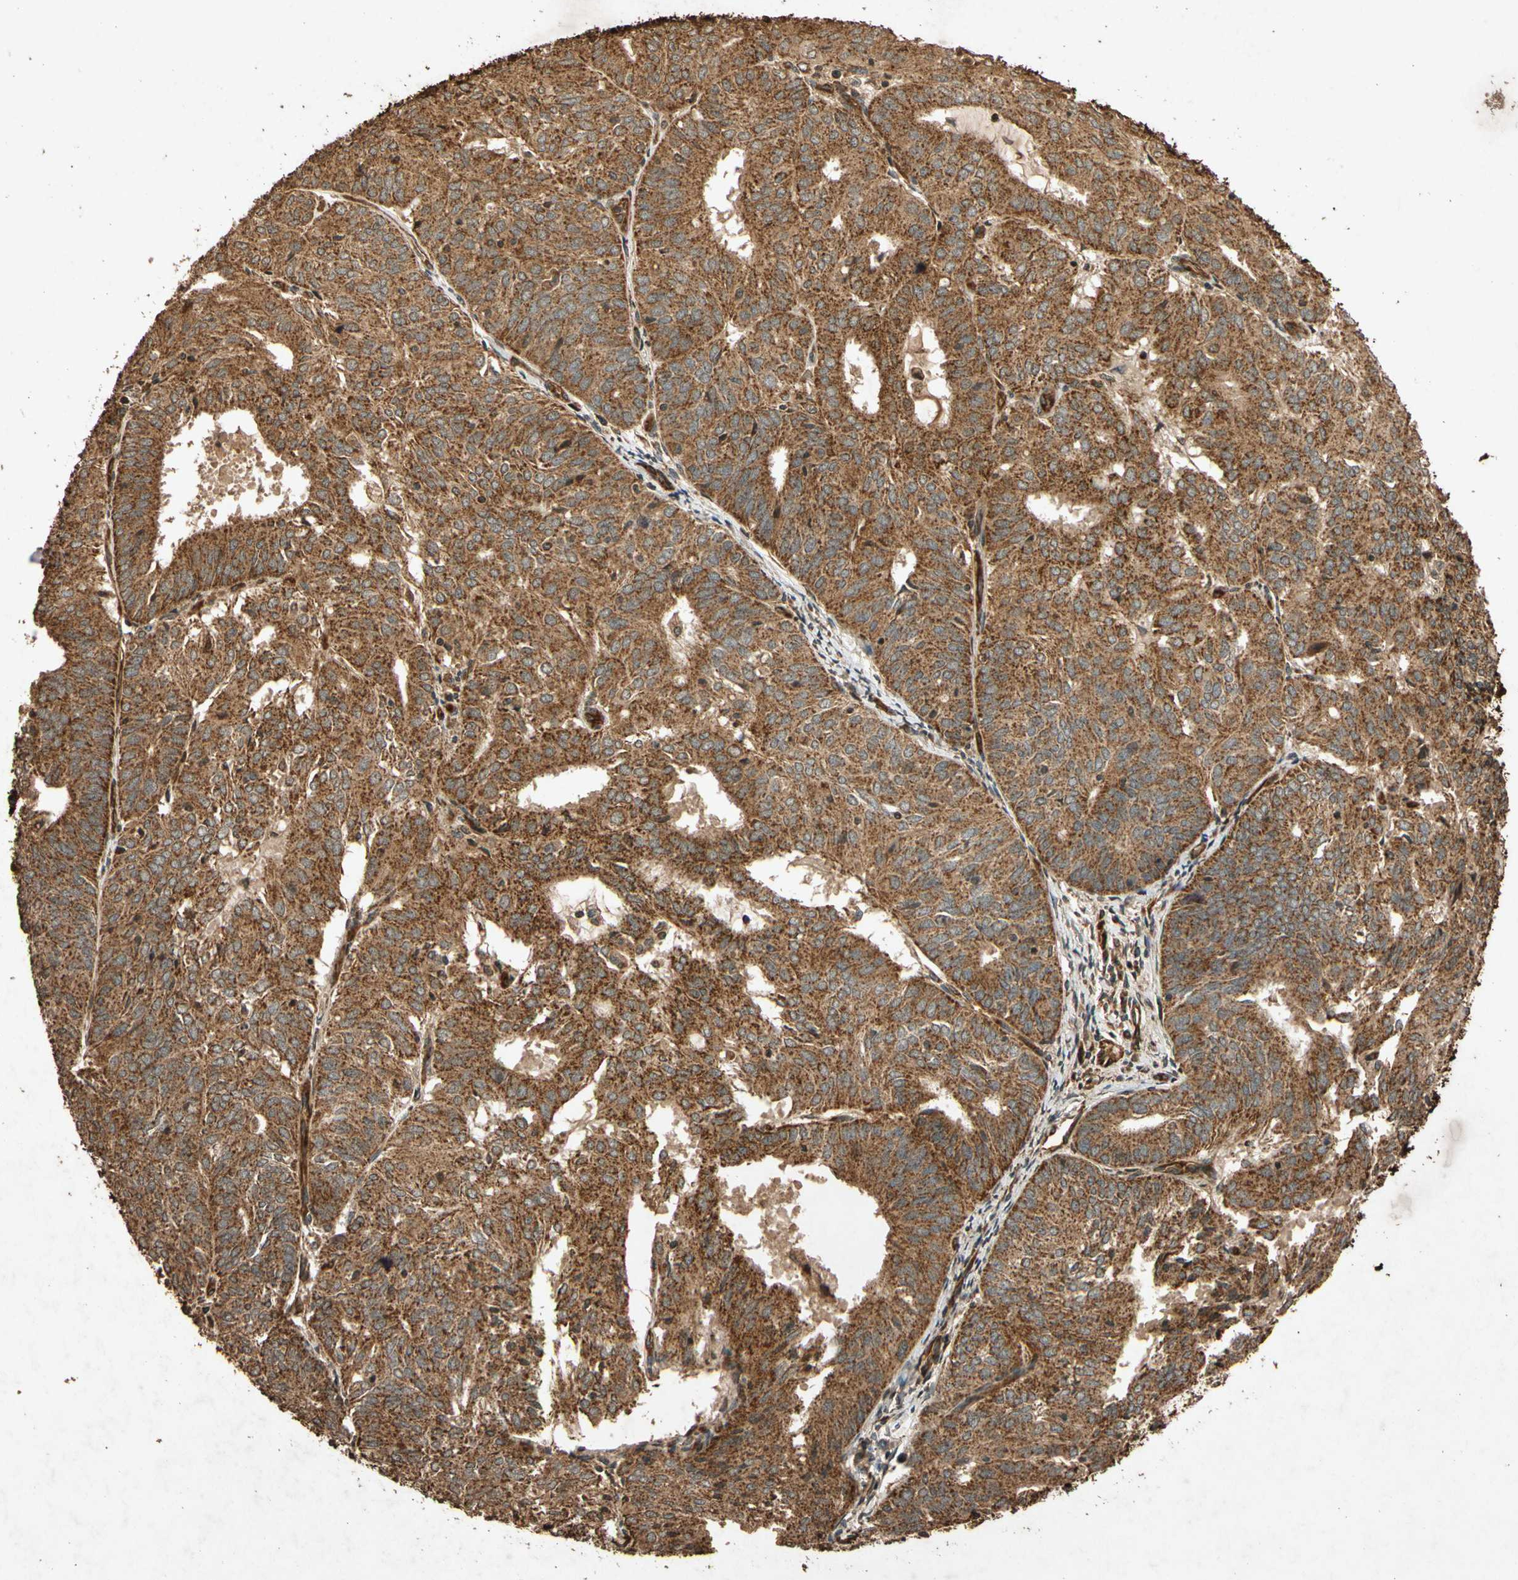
{"staining": {"intensity": "strong", "quantity": ">75%", "location": "cytoplasmic/membranous"}, "tissue": "endometrial cancer", "cell_type": "Tumor cells", "image_type": "cancer", "snomed": [{"axis": "morphology", "description": "Adenocarcinoma, NOS"}, {"axis": "topography", "description": "Uterus"}], "caption": "Strong cytoplasmic/membranous positivity is identified in about >75% of tumor cells in endometrial cancer.", "gene": "TXN2", "patient": {"sex": "female", "age": 60}}